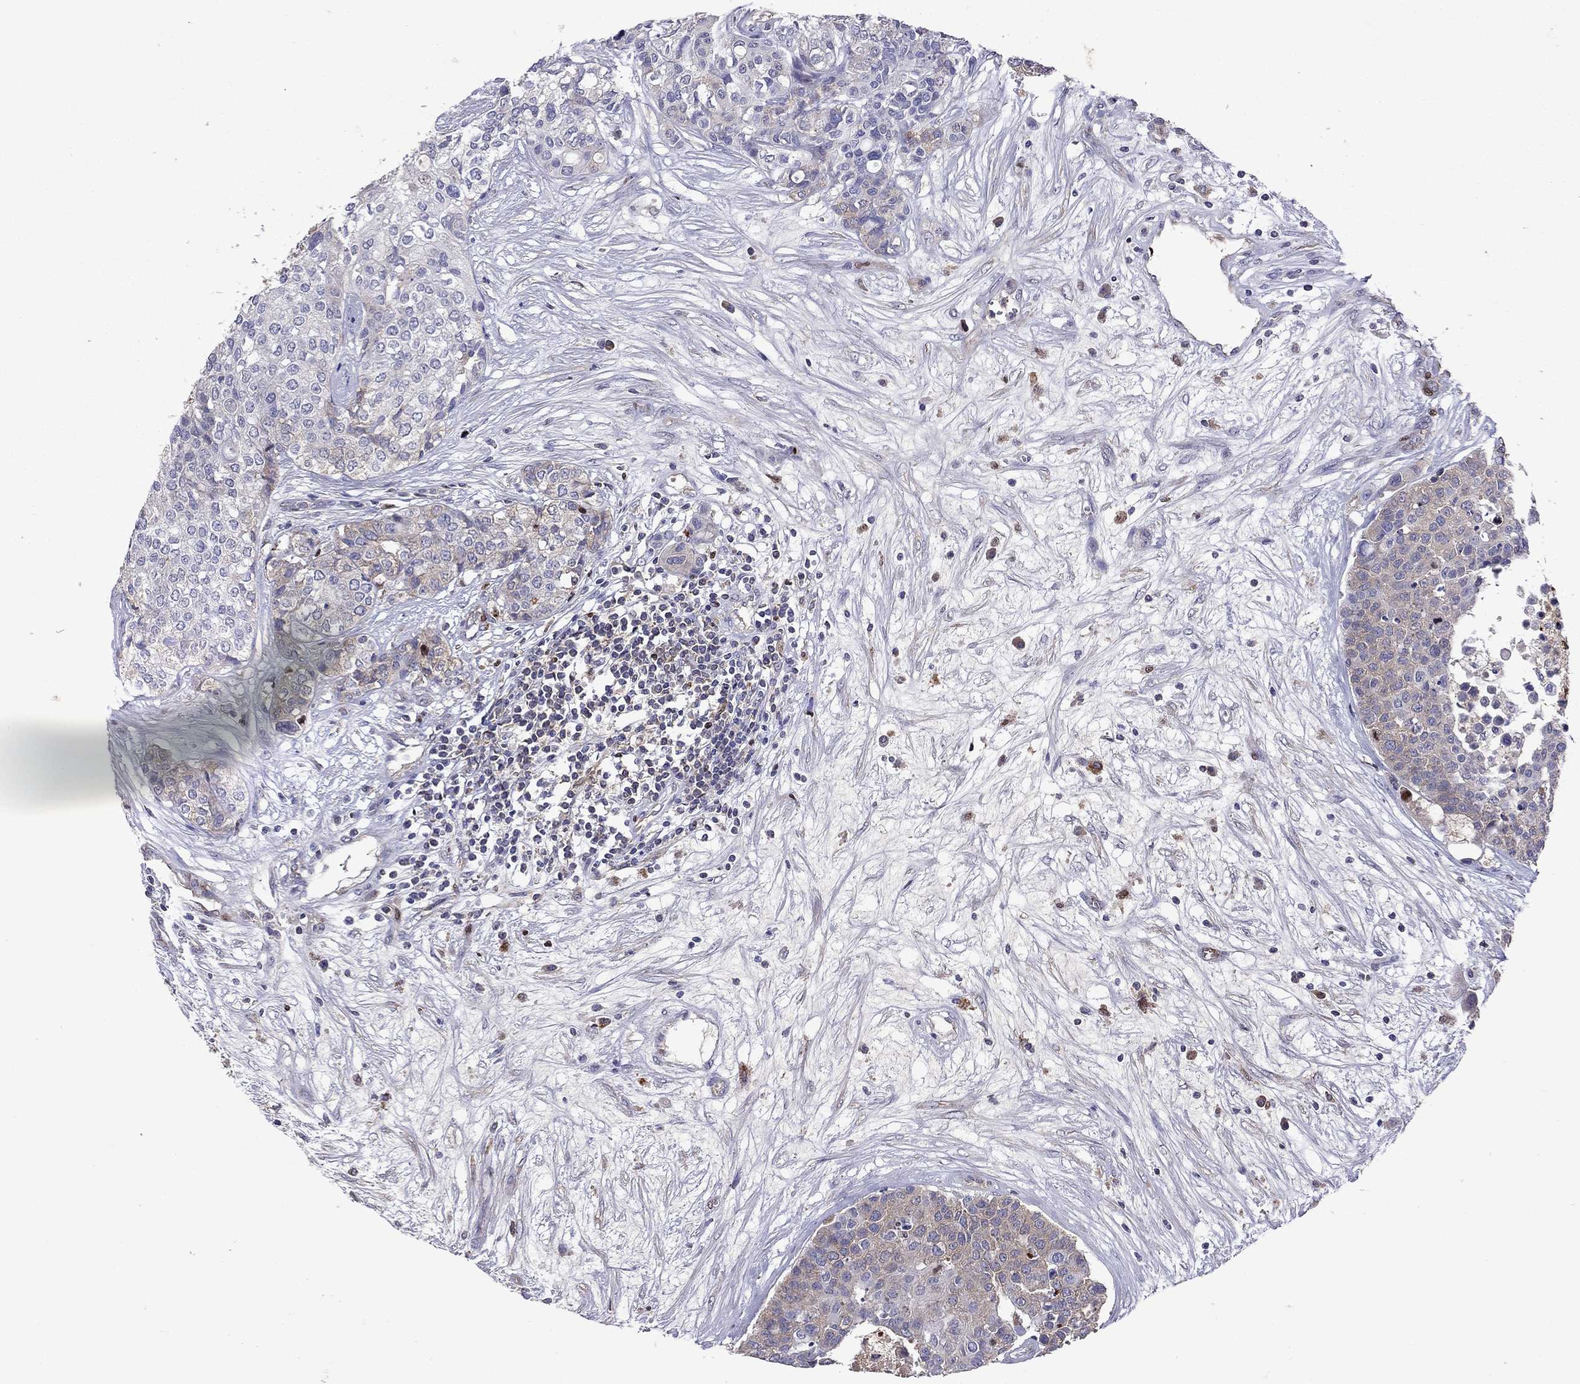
{"staining": {"intensity": "weak", "quantity": "25%-75%", "location": "cytoplasmic/membranous"}, "tissue": "carcinoid", "cell_type": "Tumor cells", "image_type": "cancer", "snomed": [{"axis": "morphology", "description": "Carcinoid, malignant, NOS"}, {"axis": "topography", "description": "Colon"}], "caption": "IHC staining of carcinoid (malignant), which exhibits low levels of weak cytoplasmic/membranous positivity in about 25%-75% of tumor cells indicating weak cytoplasmic/membranous protein staining. The staining was performed using DAB (3,3'-diaminobenzidine) (brown) for protein detection and nuclei were counterstained in hematoxylin (blue).", "gene": "SERPINA3", "patient": {"sex": "male", "age": 81}}